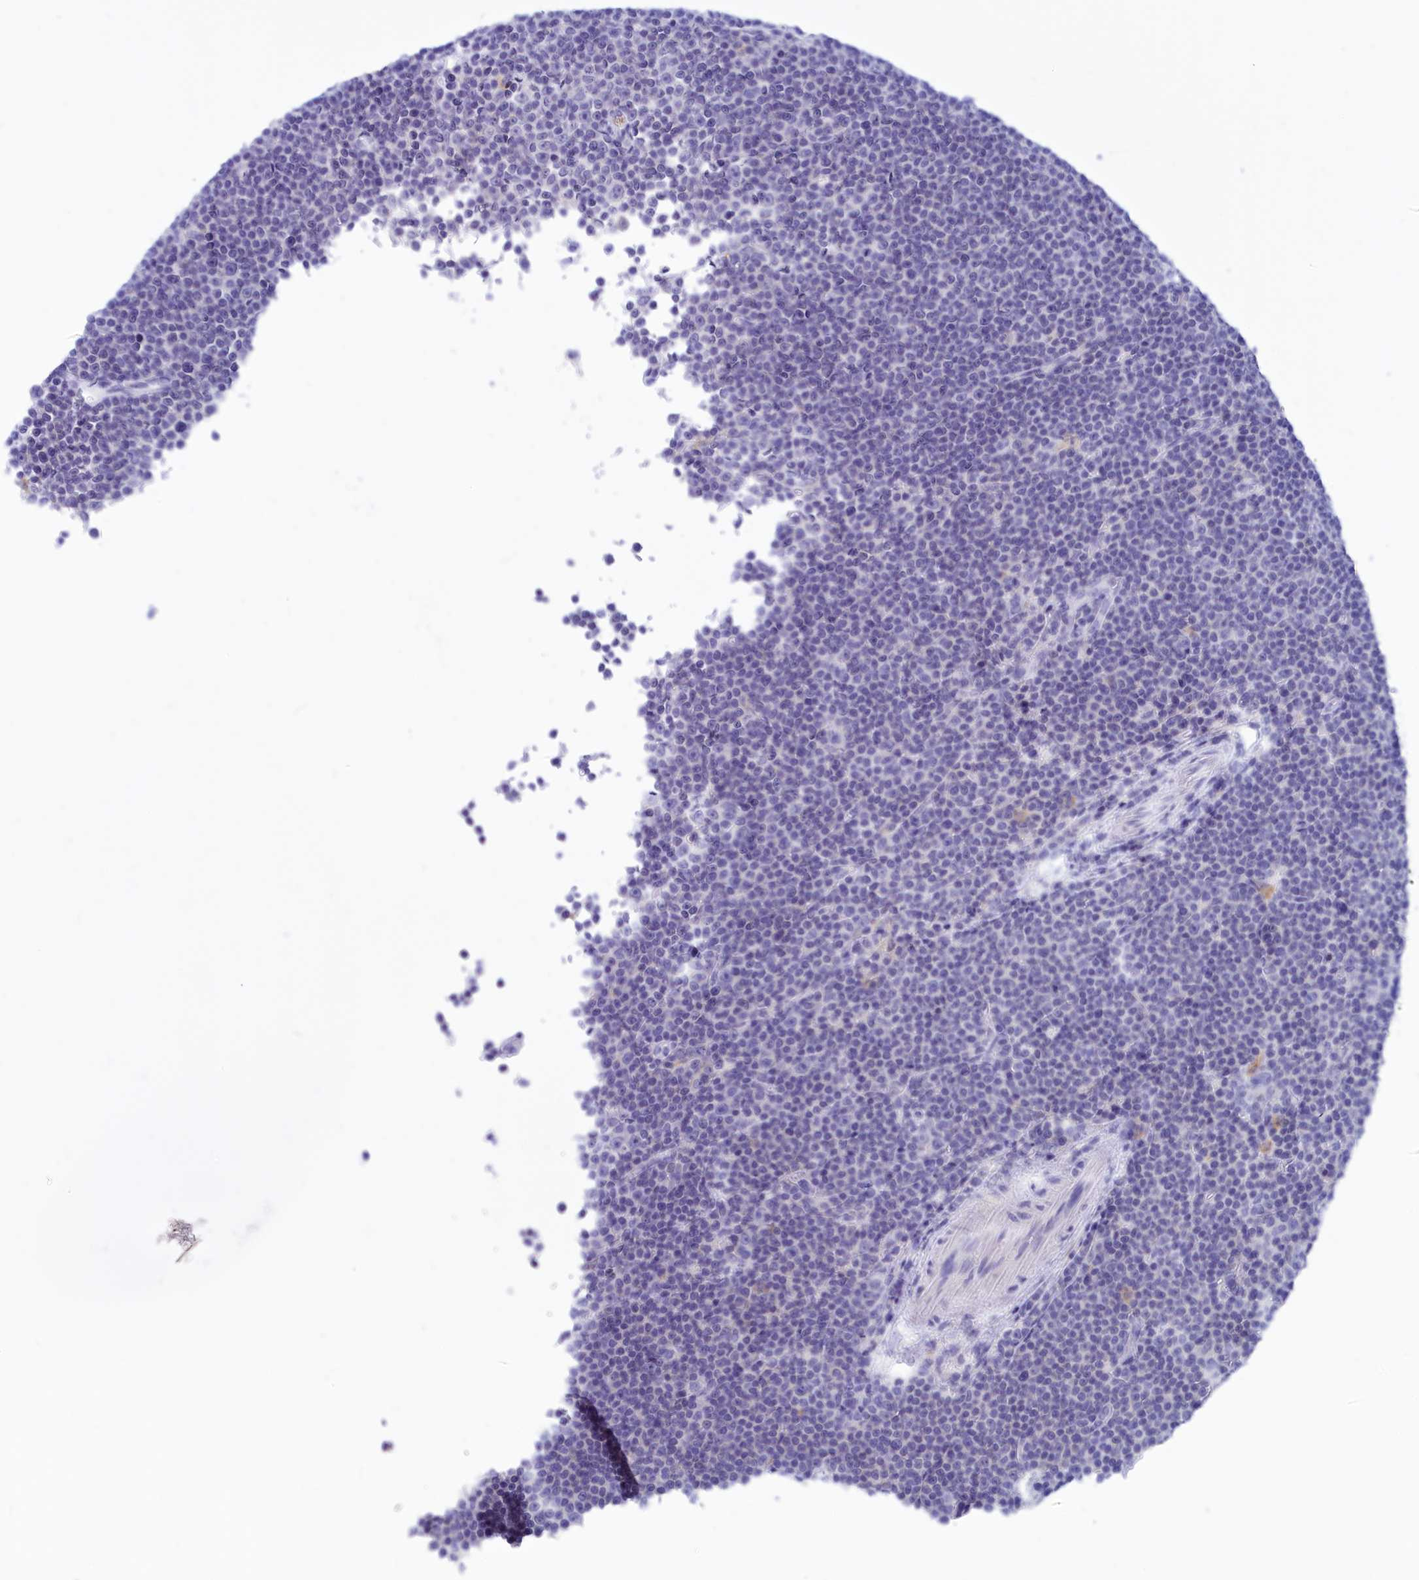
{"staining": {"intensity": "negative", "quantity": "none", "location": "none"}, "tissue": "lymphoma", "cell_type": "Tumor cells", "image_type": "cancer", "snomed": [{"axis": "morphology", "description": "Malignant lymphoma, non-Hodgkin's type, Low grade"}, {"axis": "topography", "description": "Lymph node"}], "caption": "Immunohistochemistry photomicrograph of human malignant lymphoma, non-Hodgkin's type (low-grade) stained for a protein (brown), which demonstrates no positivity in tumor cells.", "gene": "GLYATL1", "patient": {"sex": "female", "age": 67}}